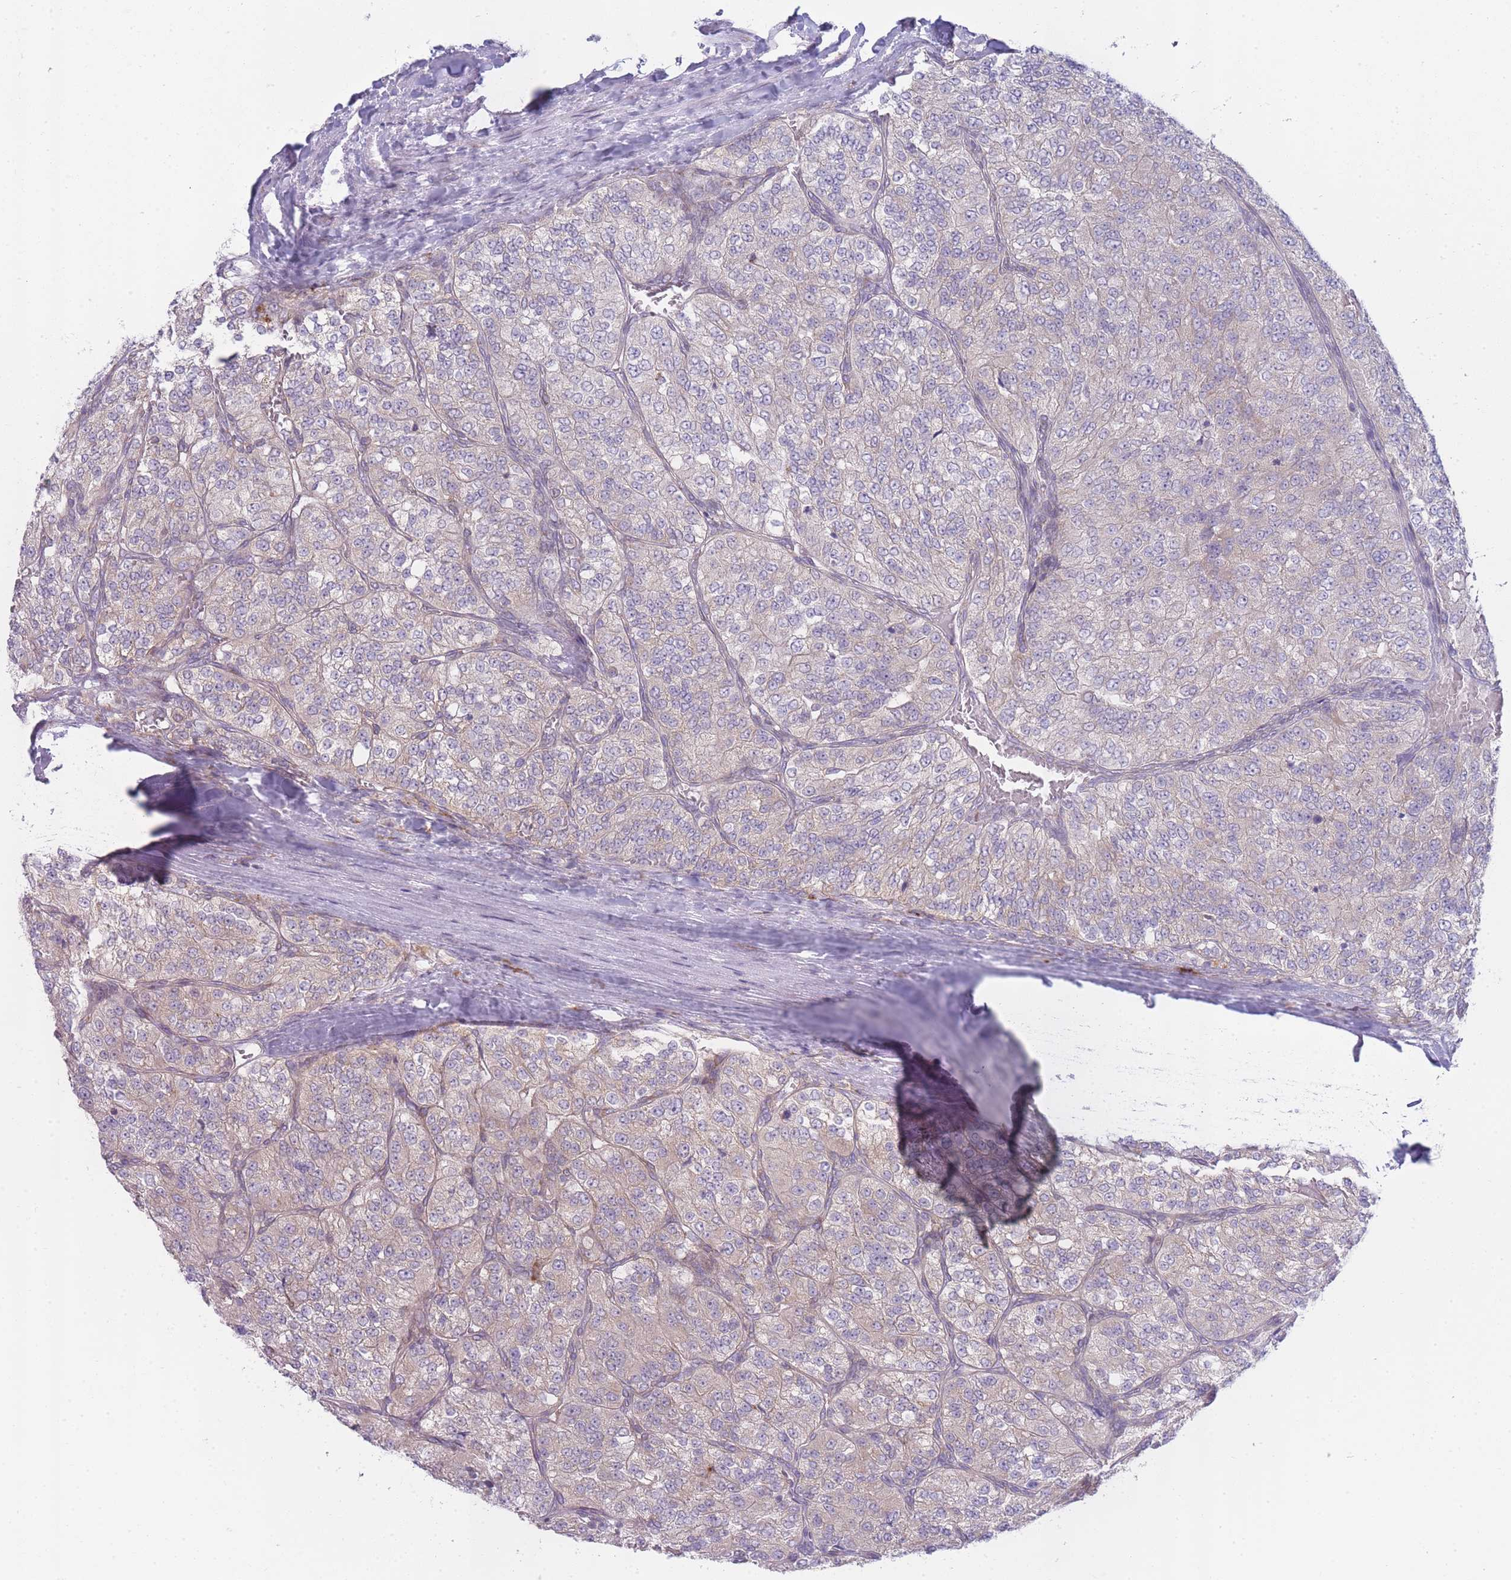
{"staining": {"intensity": "weak", "quantity": "<25%", "location": "cytoplasmic/membranous"}, "tissue": "renal cancer", "cell_type": "Tumor cells", "image_type": "cancer", "snomed": [{"axis": "morphology", "description": "Adenocarcinoma, NOS"}, {"axis": "topography", "description": "Kidney"}], "caption": "Tumor cells show no significant expression in renal cancer (adenocarcinoma).", "gene": "OR5L2", "patient": {"sex": "female", "age": 63}}